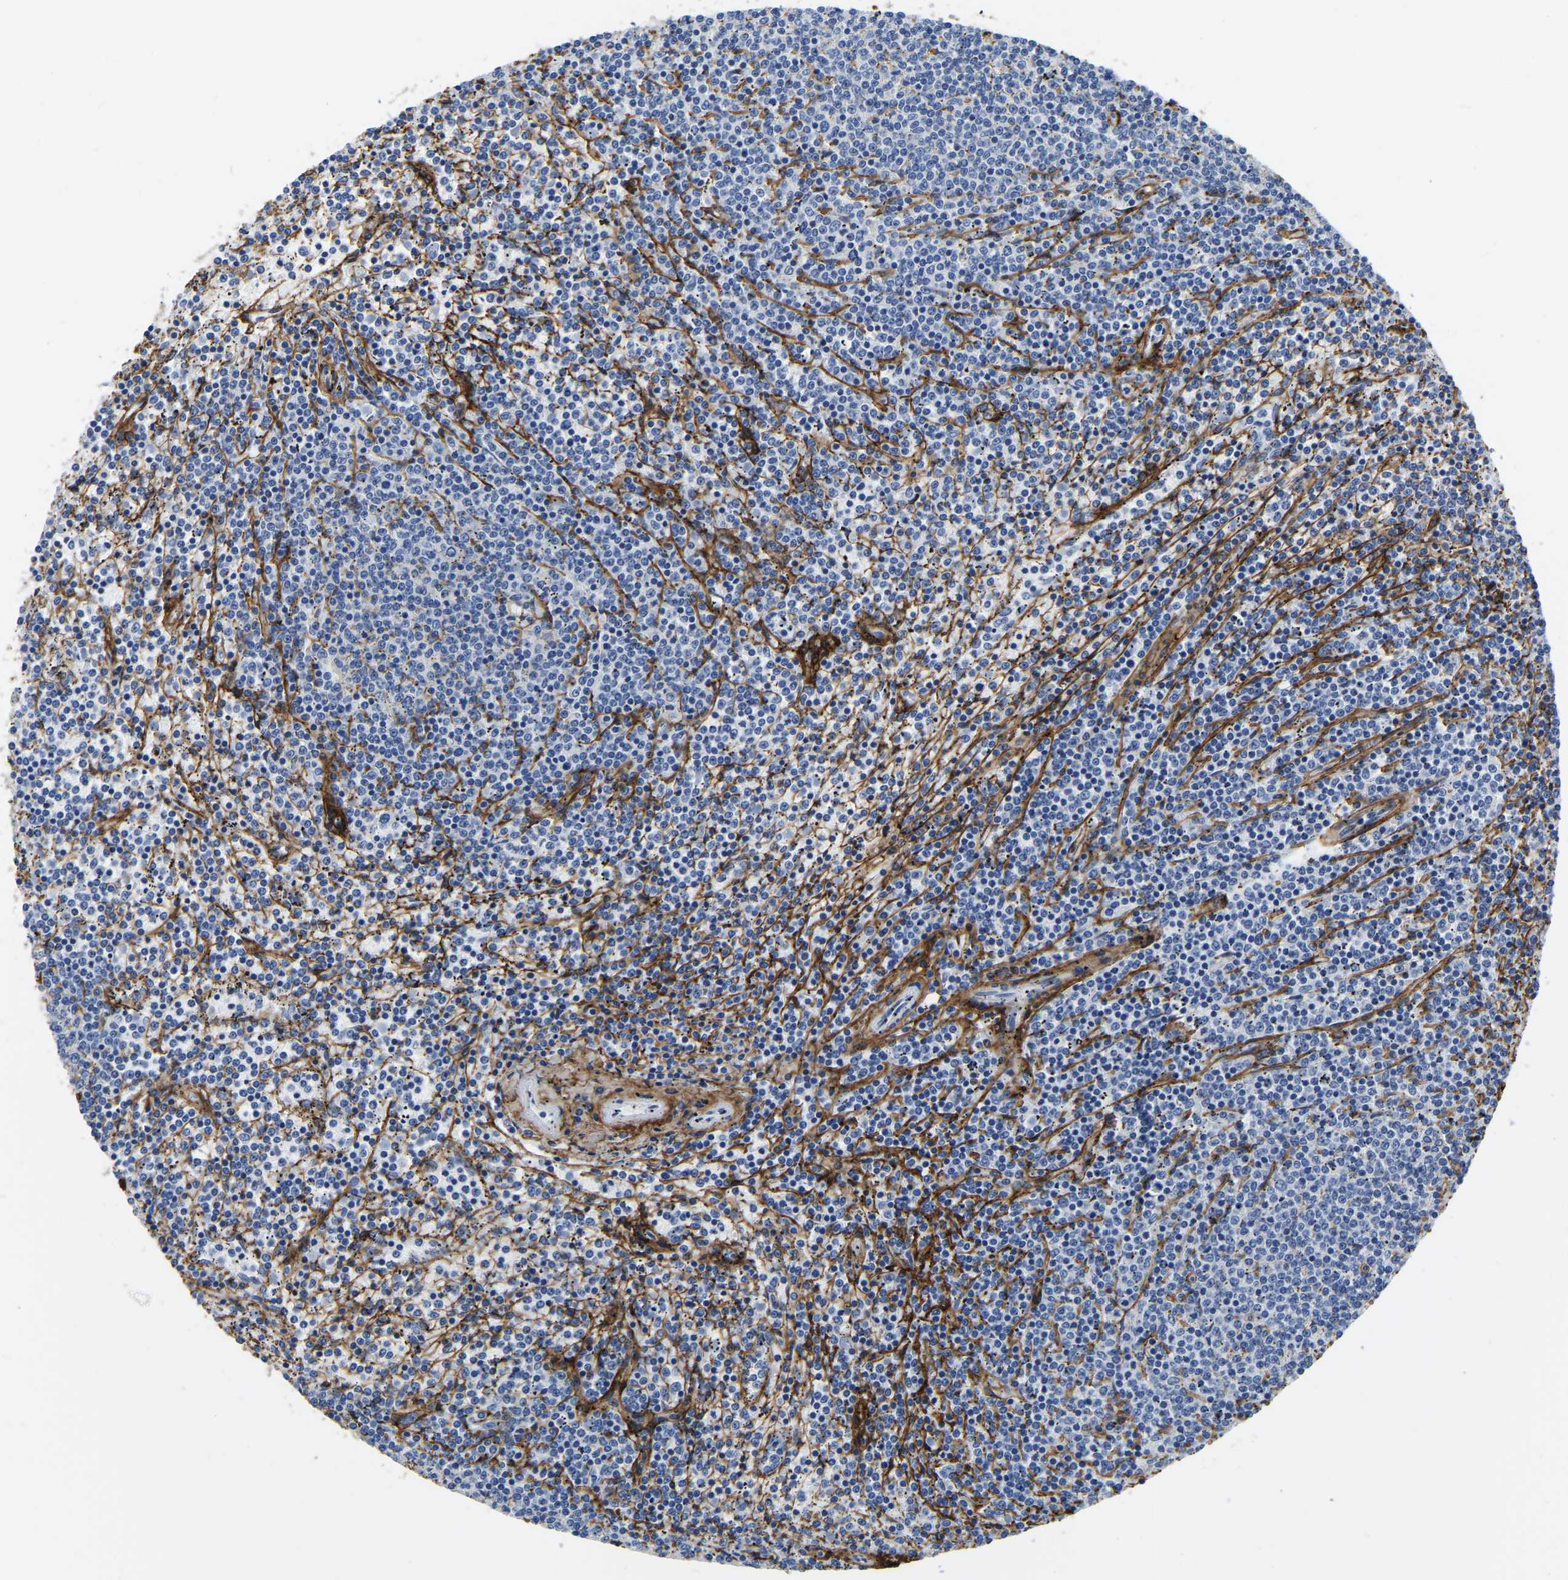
{"staining": {"intensity": "negative", "quantity": "none", "location": "none"}, "tissue": "lymphoma", "cell_type": "Tumor cells", "image_type": "cancer", "snomed": [{"axis": "morphology", "description": "Malignant lymphoma, non-Hodgkin's type, Low grade"}, {"axis": "topography", "description": "Spleen"}], "caption": "This is a micrograph of immunohistochemistry (IHC) staining of low-grade malignant lymphoma, non-Hodgkin's type, which shows no expression in tumor cells.", "gene": "COL6A1", "patient": {"sex": "female", "age": 50}}